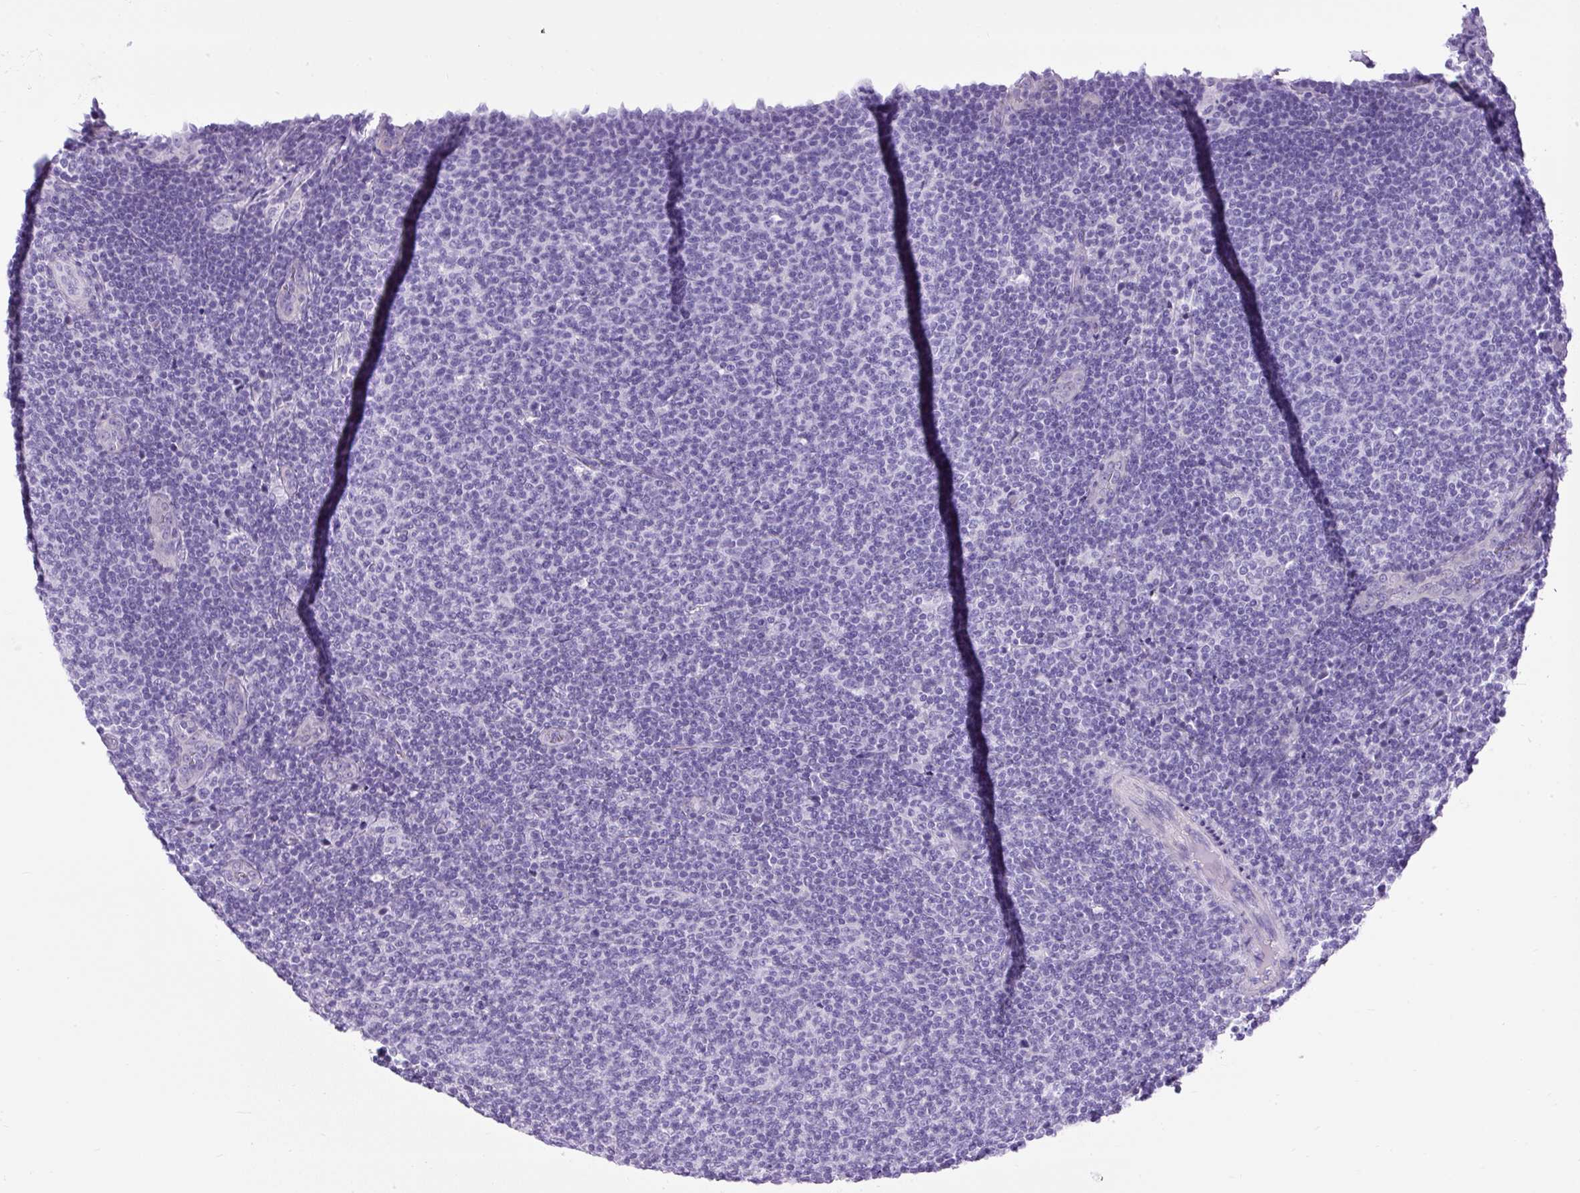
{"staining": {"intensity": "negative", "quantity": "none", "location": "none"}, "tissue": "lymphoma", "cell_type": "Tumor cells", "image_type": "cancer", "snomed": [{"axis": "morphology", "description": "Malignant lymphoma, non-Hodgkin's type, Low grade"}, {"axis": "topography", "description": "Lymph node"}], "caption": "The histopathology image reveals no staining of tumor cells in low-grade malignant lymphoma, non-Hodgkin's type.", "gene": "UPP1", "patient": {"sex": "male", "age": 66}}